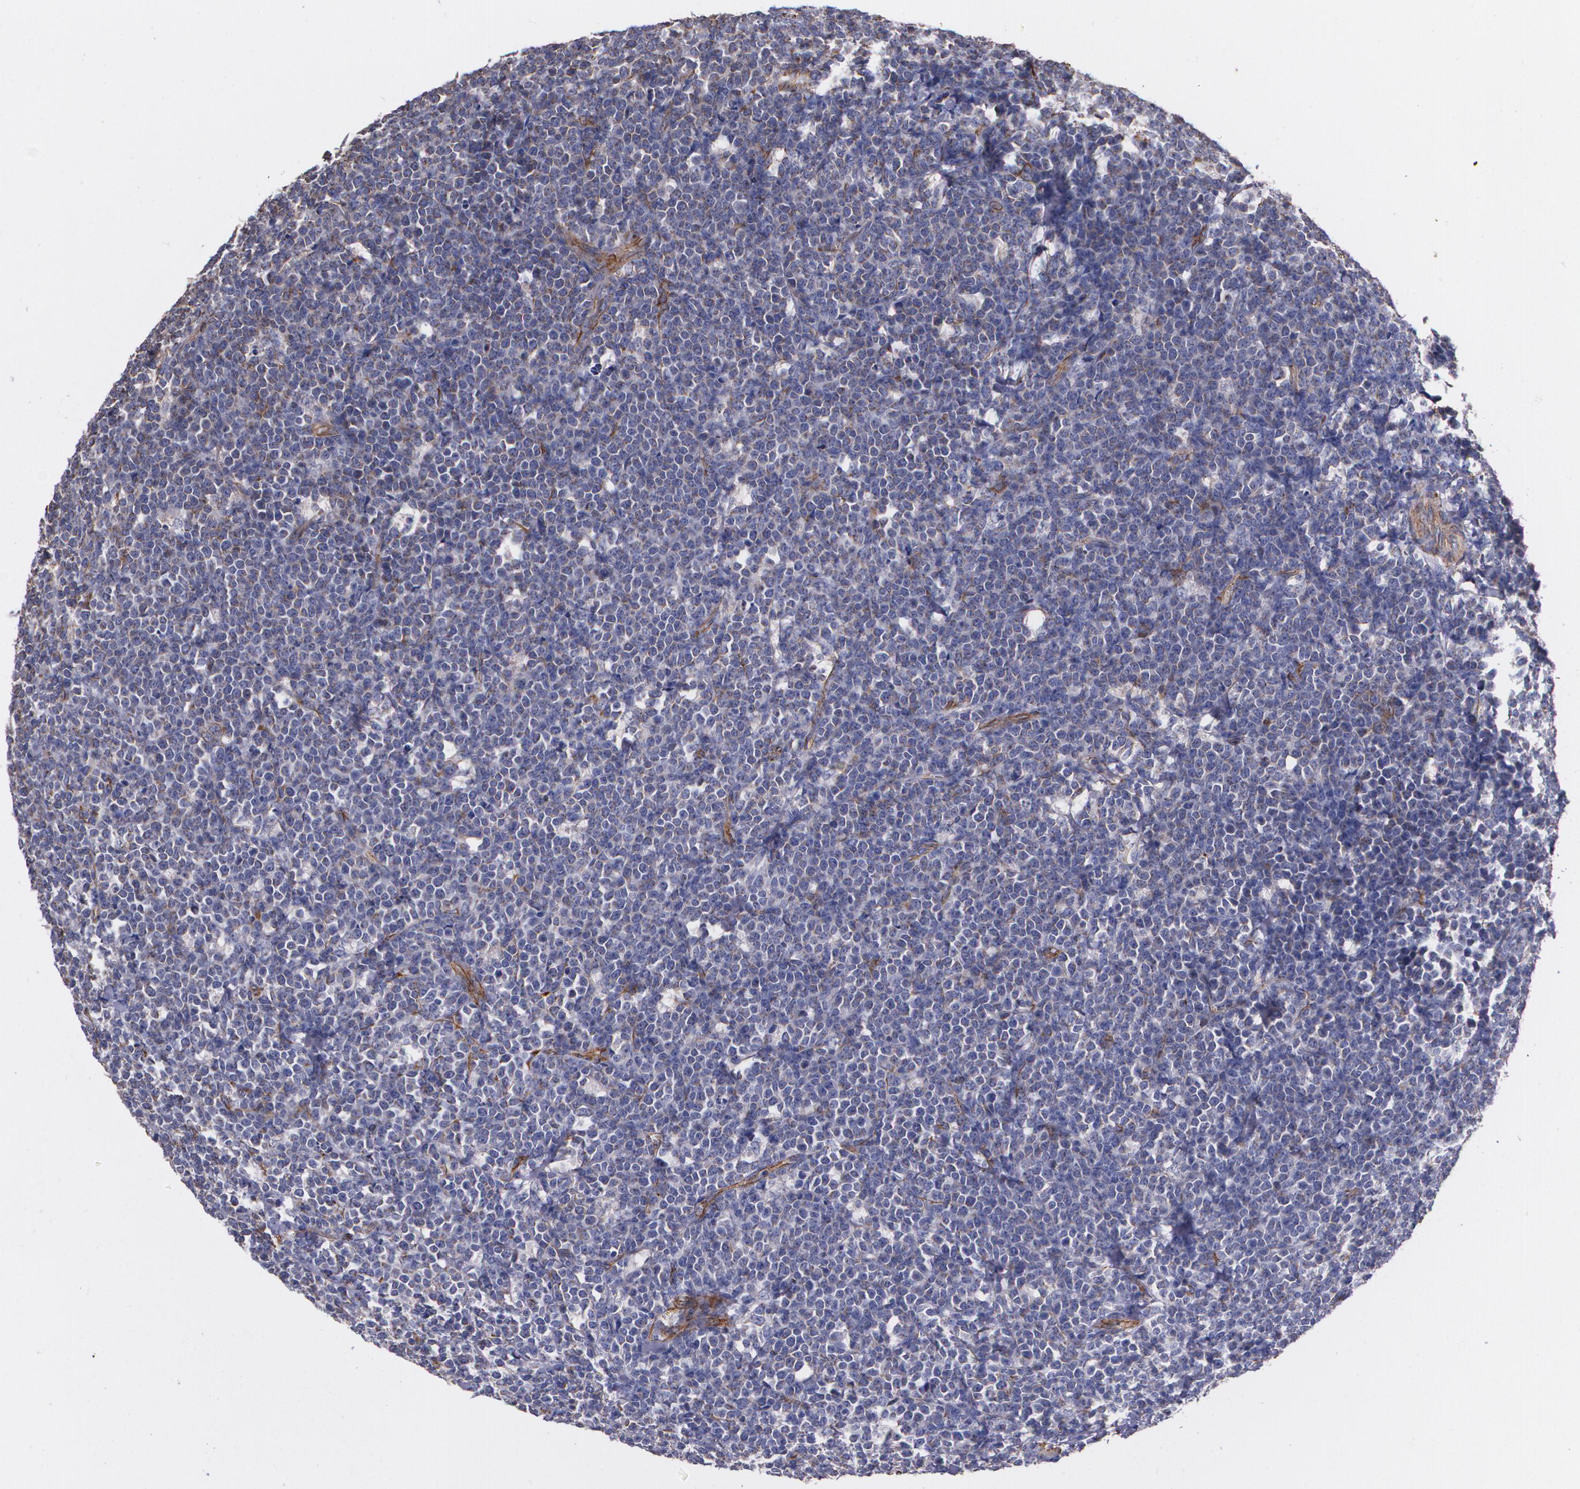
{"staining": {"intensity": "negative", "quantity": "none", "location": "none"}, "tissue": "lymphoma", "cell_type": "Tumor cells", "image_type": "cancer", "snomed": [{"axis": "morphology", "description": "Malignant lymphoma, non-Hodgkin's type, High grade"}, {"axis": "topography", "description": "Small intestine"}, {"axis": "topography", "description": "Colon"}], "caption": "The histopathology image demonstrates no staining of tumor cells in lymphoma.", "gene": "TJP1", "patient": {"sex": "male", "age": 8}}